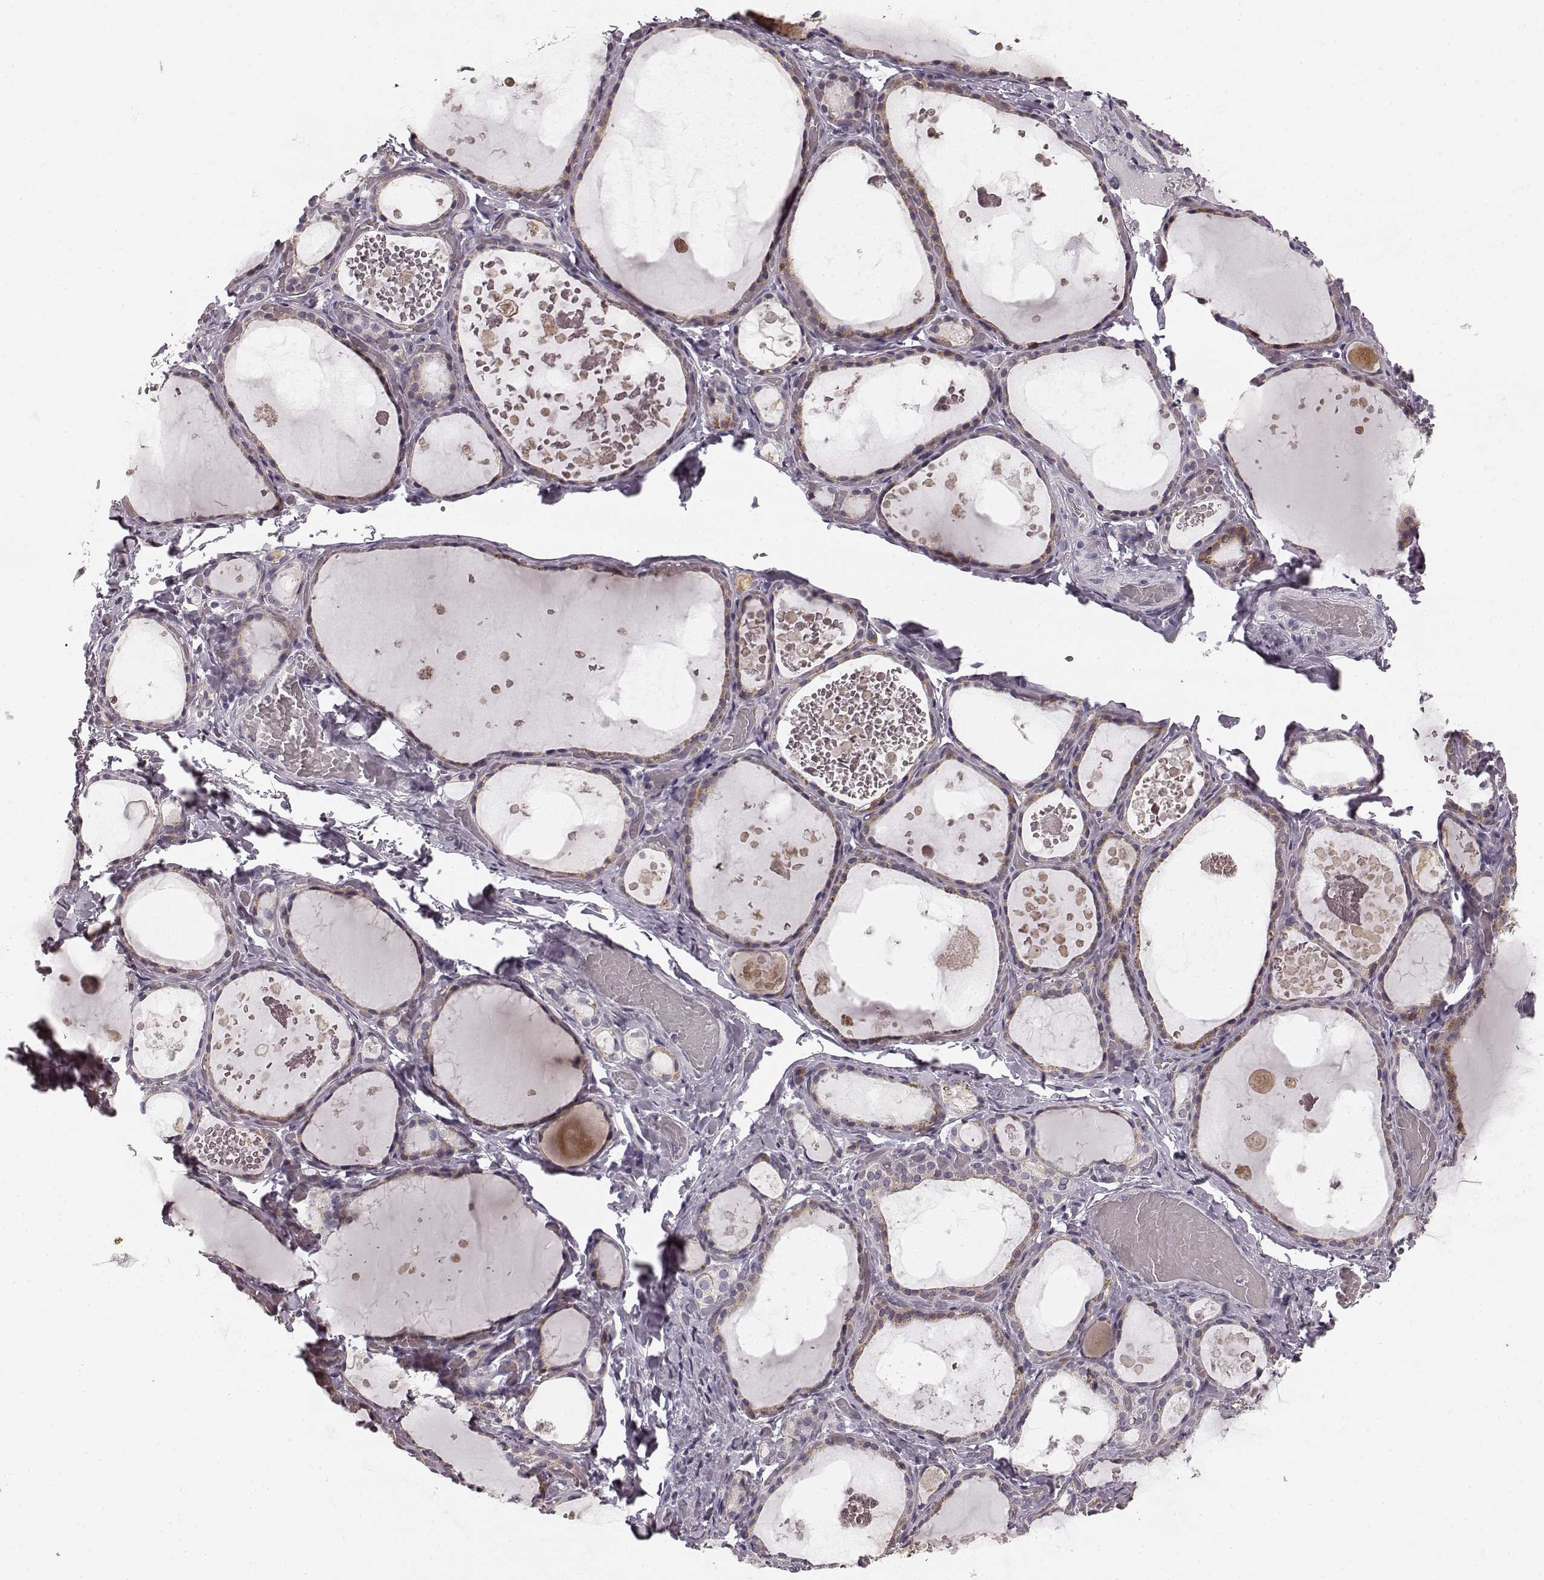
{"staining": {"intensity": "moderate", "quantity": "25%-75%", "location": "cytoplasmic/membranous"}, "tissue": "thyroid gland", "cell_type": "Glandular cells", "image_type": "normal", "snomed": [{"axis": "morphology", "description": "Normal tissue, NOS"}, {"axis": "topography", "description": "Thyroid gland"}], "caption": "Immunohistochemistry (IHC) of benign human thyroid gland shows medium levels of moderate cytoplasmic/membranous staining in approximately 25%-75% of glandular cells. (brown staining indicates protein expression, while blue staining denotes nuclei).", "gene": "FAM234B", "patient": {"sex": "female", "age": 56}}